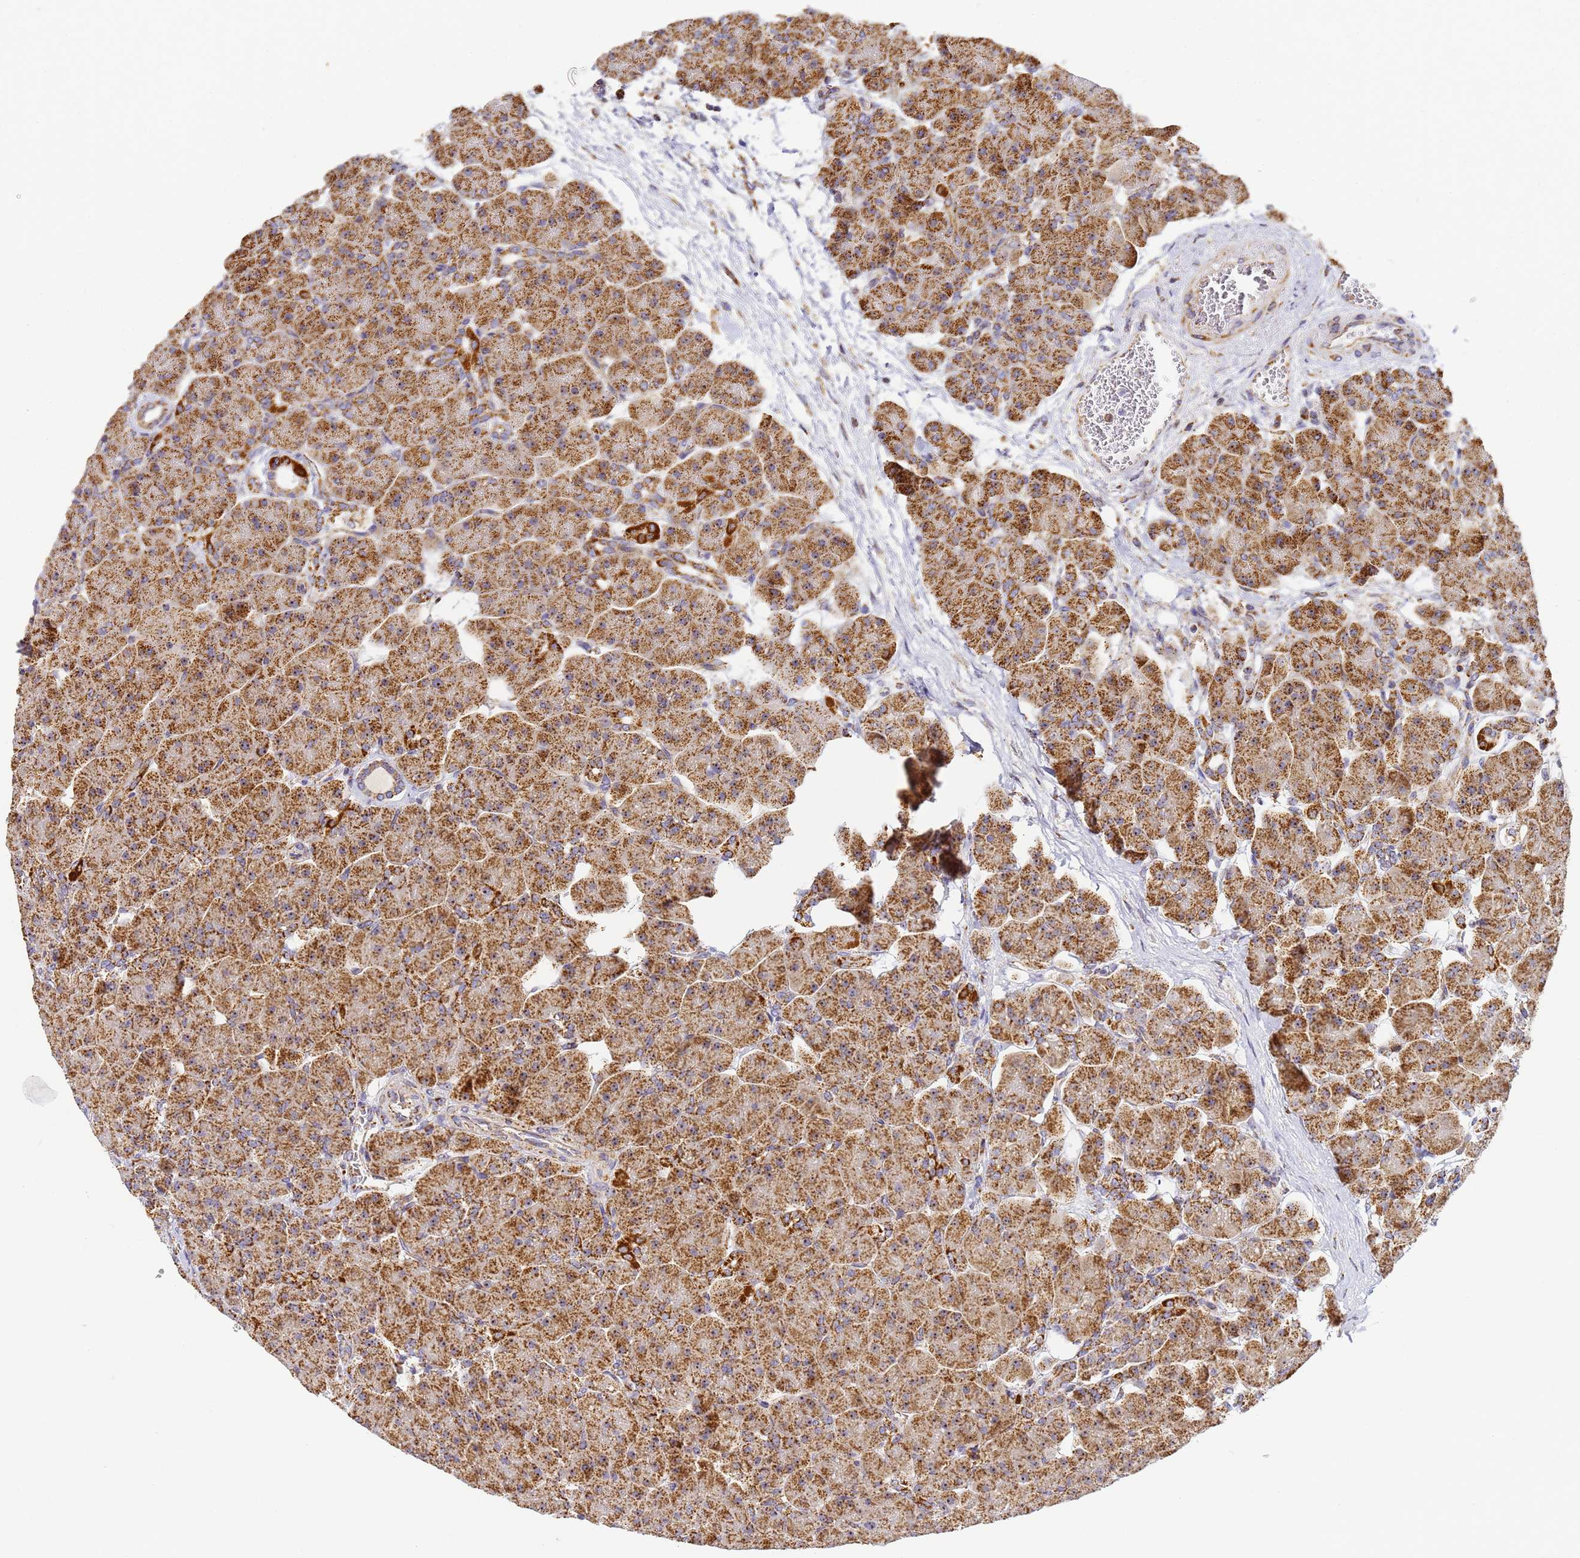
{"staining": {"intensity": "strong", "quantity": ">75%", "location": "cytoplasmic/membranous"}, "tissue": "pancreas", "cell_type": "Exocrine glandular cells", "image_type": "normal", "snomed": [{"axis": "morphology", "description": "Normal tissue, NOS"}, {"axis": "topography", "description": "Pancreas"}], "caption": "Brown immunohistochemical staining in unremarkable human pancreas exhibits strong cytoplasmic/membranous staining in about >75% of exocrine glandular cells.", "gene": "FRG2B", "patient": {"sex": "male", "age": 66}}